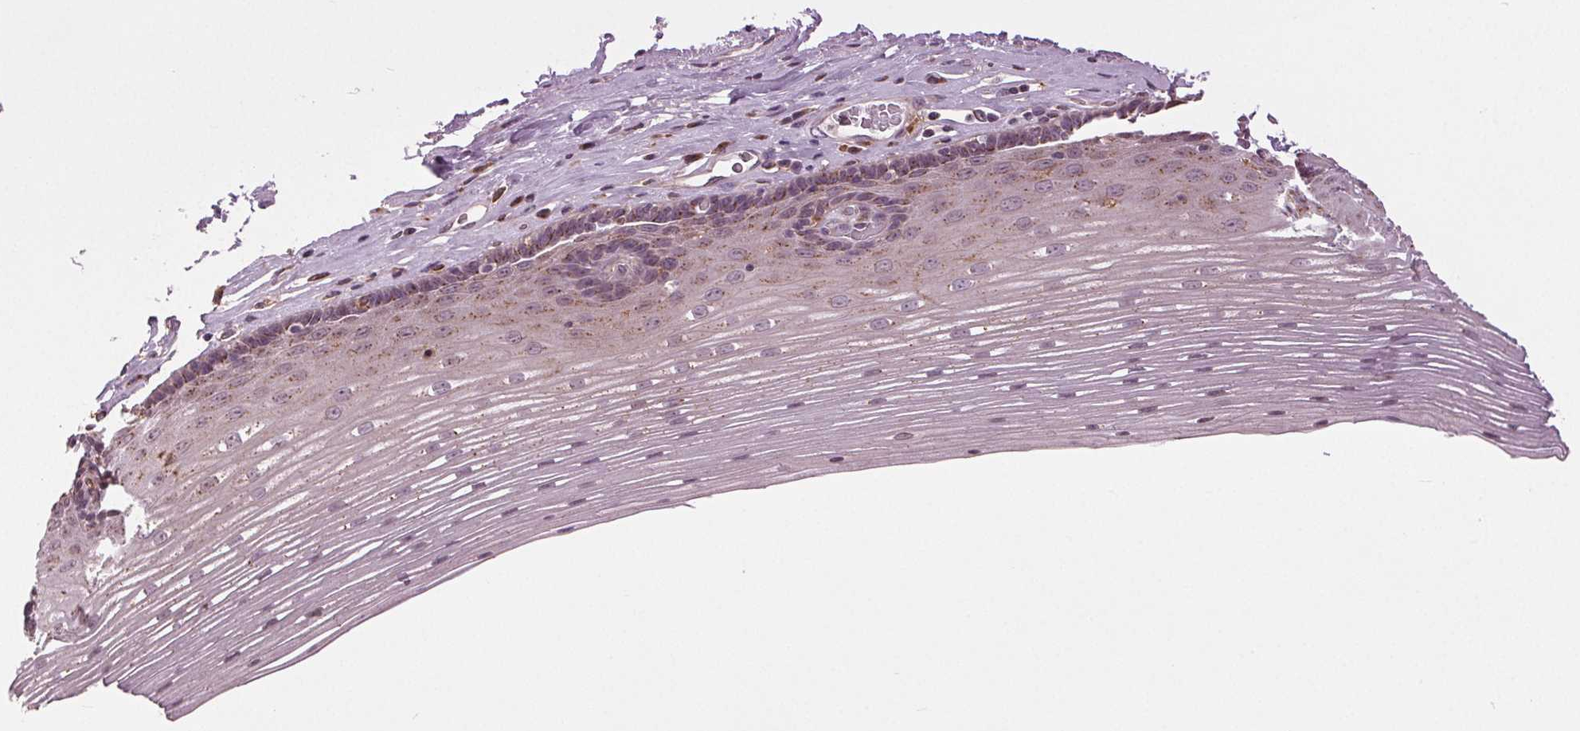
{"staining": {"intensity": "weak", "quantity": ">75%", "location": "cytoplasmic/membranous"}, "tissue": "esophagus", "cell_type": "Squamous epithelial cells", "image_type": "normal", "snomed": [{"axis": "morphology", "description": "Normal tissue, NOS"}, {"axis": "topography", "description": "Esophagus"}], "caption": "Protein staining of benign esophagus reveals weak cytoplasmic/membranous expression in about >75% of squamous epithelial cells. The staining was performed using DAB (3,3'-diaminobenzidine), with brown indicating positive protein expression. Nuclei are stained blue with hematoxylin.", "gene": "BSDC1", "patient": {"sex": "male", "age": 62}}